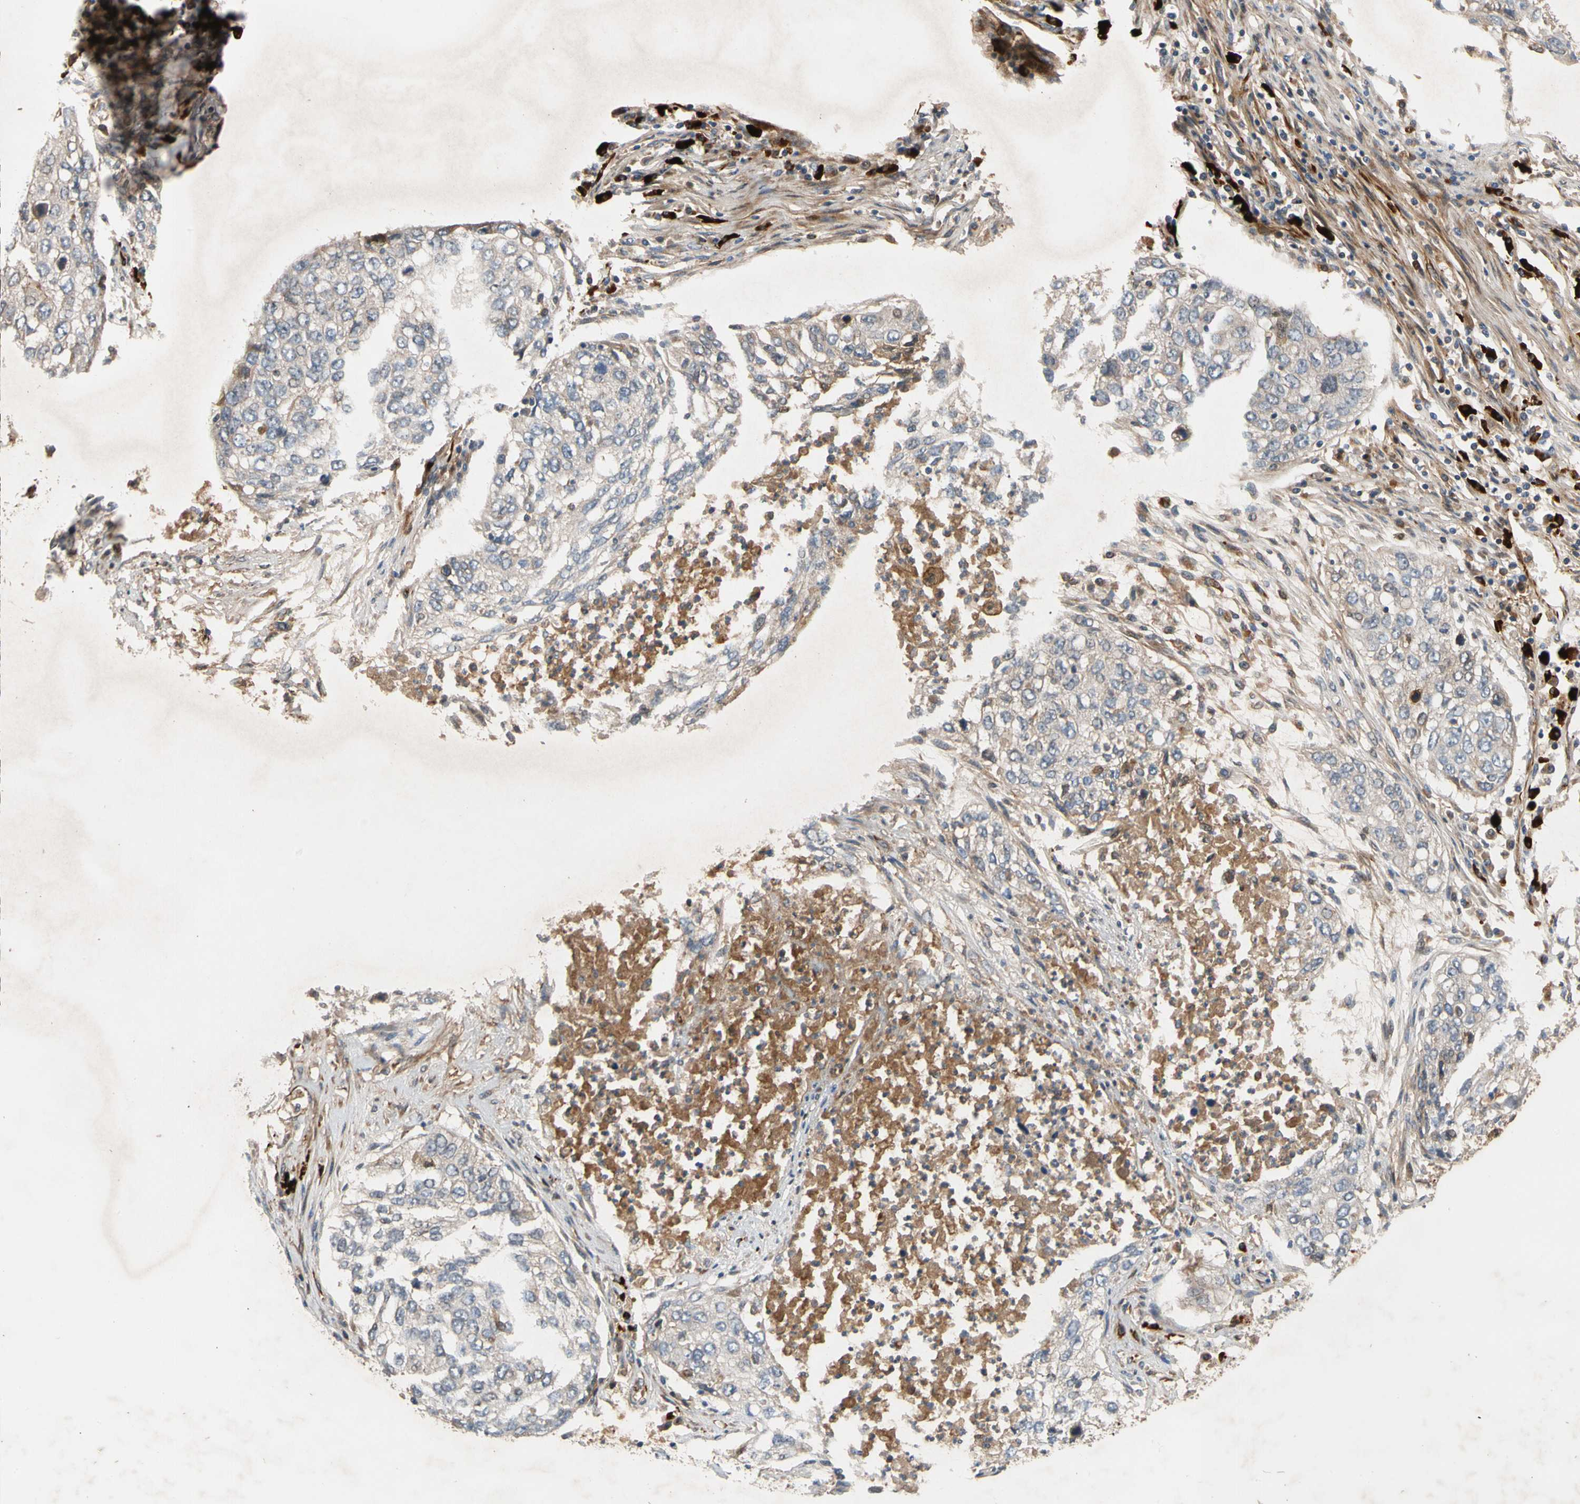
{"staining": {"intensity": "weak", "quantity": "25%-75%", "location": "cytoplasmic/membranous"}, "tissue": "lung cancer", "cell_type": "Tumor cells", "image_type": "cancer", "snomed": [{"axis": "morphology", "description": "Squamous cell carcinoma, NOS"}, {"axis": "topography", "description": "Lung"}], "caption": "Immunohistochemistry of squamous cell carcinoma (lung) shows low levels of weak cytoplasmic/membranous staining in about 25%-75% of tumor cells. The staining is performed using DAB (3,3'-diaminobenzidine) brown chromogen to label protein expression. The nuclei are counter-stained blue using hematoxylin.", "gene": "FGD6", "patient": {"sex": "female", "age": 63}}